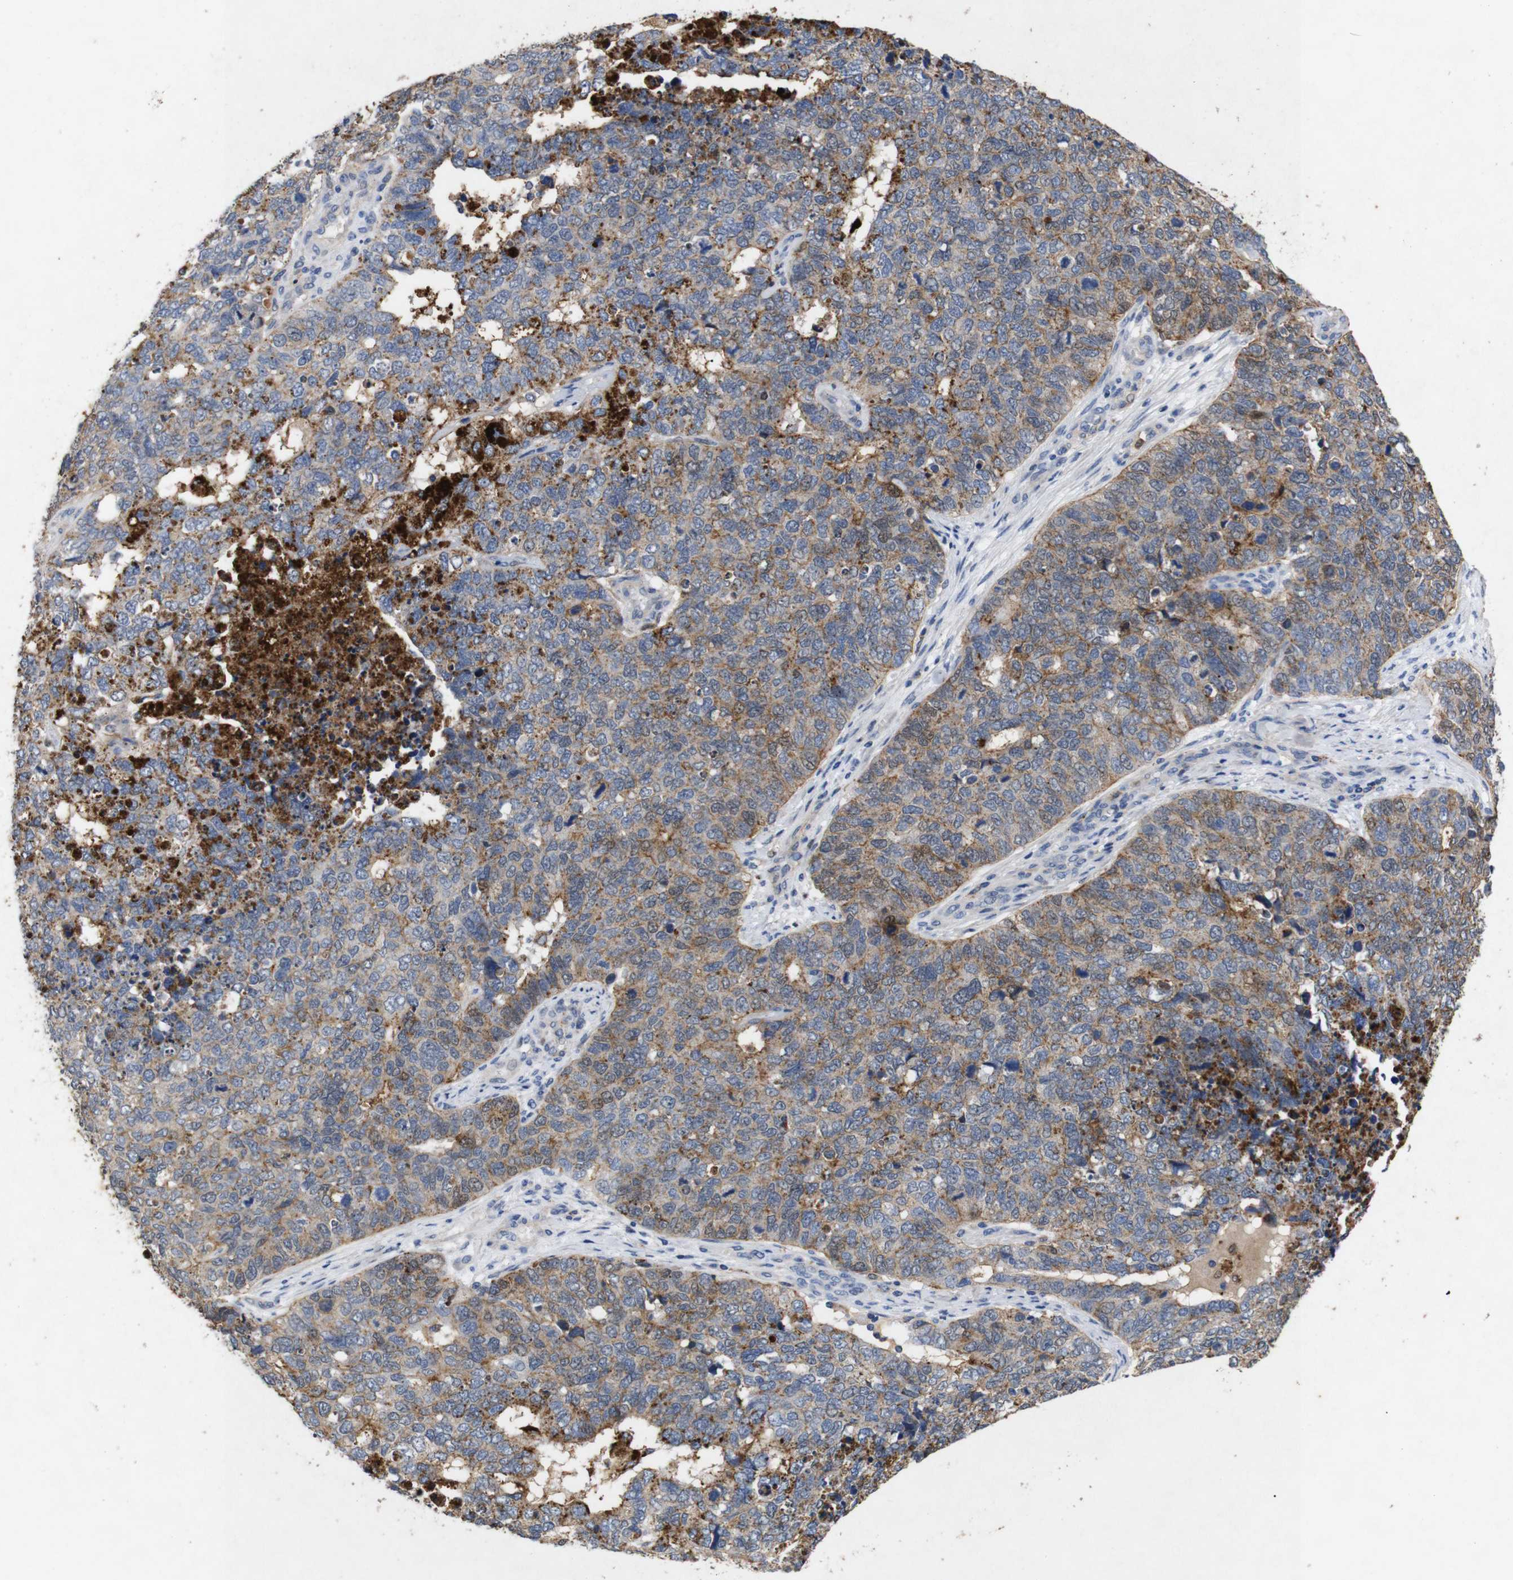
{"staining": {"intensity": "moderate", "quantity": "25%-75%", "location": "cytoplasmic/membranous"}, "tissue": "cervical cancer", "cell_type": "Tumor cells", "image_type": "cancer", "snomed": [{"axis": "morphology", "description": "Squamous cell carcinoma, NOS"}, {"axis": "topography", "description": "Cervix"}], "caption": "High-magnification brightfield microscopy of squamous cell carcinoma (cervical) stained with DAB (brown) and counterstained with hematoxylin (blue). tumor cells exhibit moderate cytoplasmic/membranous staining is seen in approximately25%-75% of cells. Nuclei are stained in blue.", "gene": "SDCBP", "patient": {"sex": "female", "age": 63}}